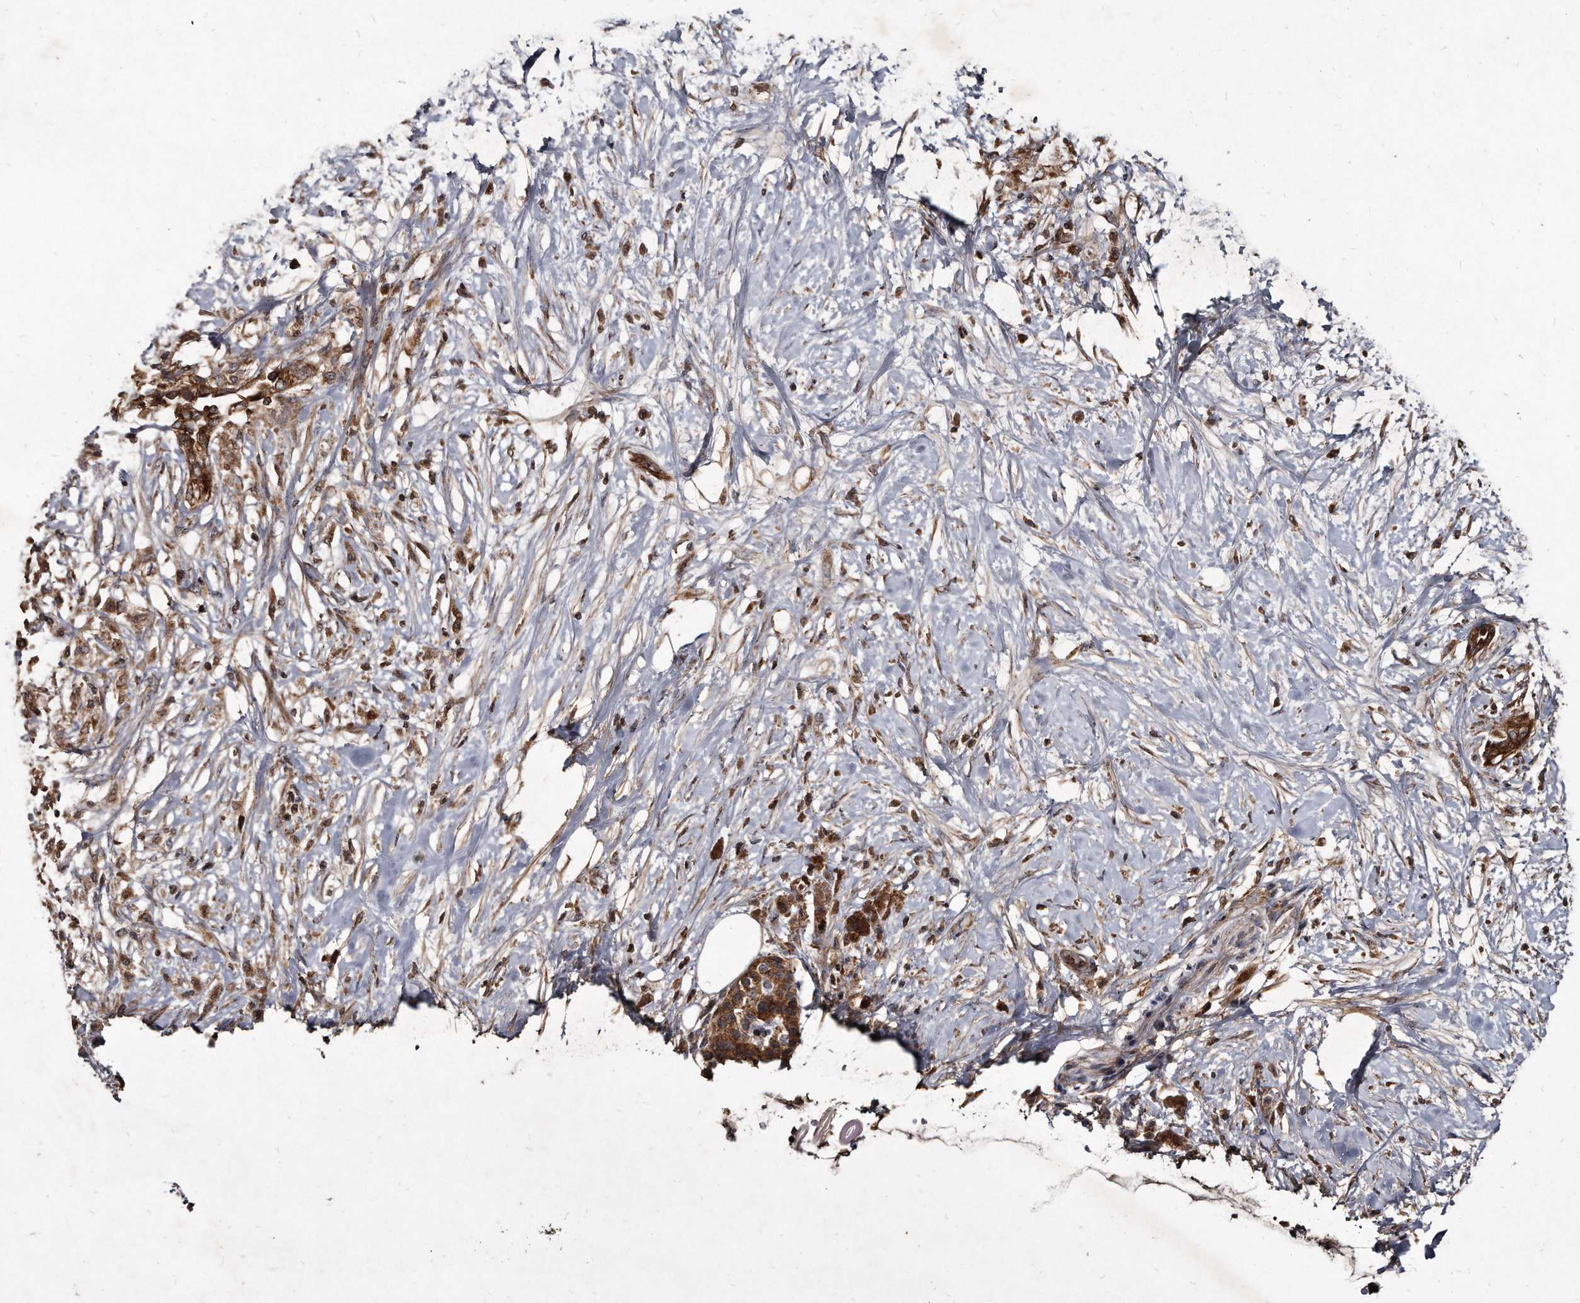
{"staining": {"intensity": "strong", "quantity": ">75%", "location": "cytoplasmic/membranous"}, "tissue": "pancreatic cancer", "cell_type": "Tumor cells", "image_type": "cancer", "snomed": [{"axis": "morphology", "description": "Normal tissue, NOS"}, {"axis": "morphology", "description": "Adenocarcinoma, NOS"}, {"axis": "topography", "description": "Pancreas"}, {"axis": "topography", "description": "Duodenum"}], "caption": "Pancreatic adenocarcinoma tissue exhibits strong cytoplasmic/membranous expression in approximately >75% of tumor cells, visualized by immunohistochemistry.", "gene": "FAM136A", "patient": {"sex": "female", "age": 60}}